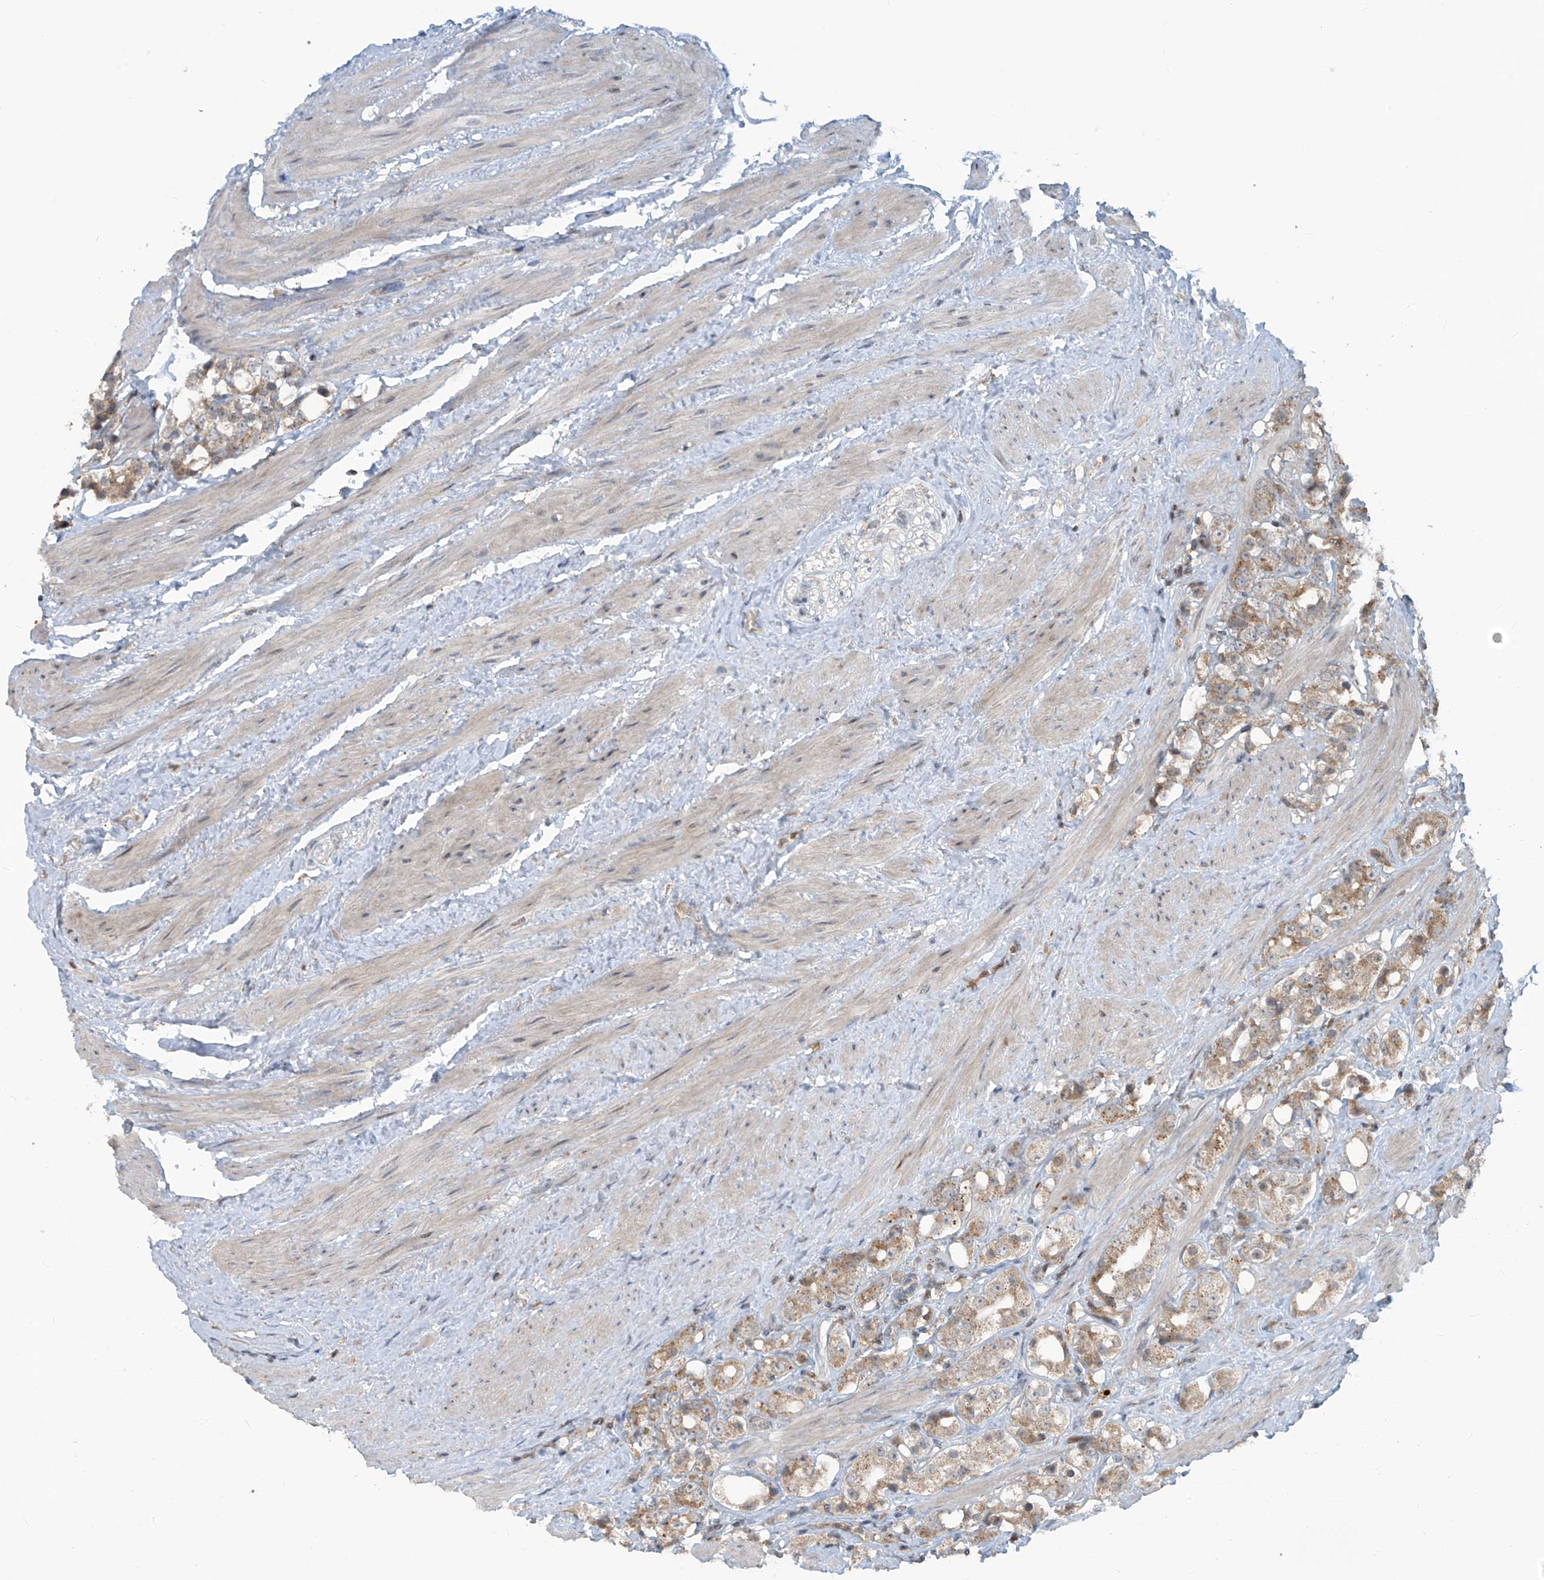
{"staining": {"intensity": "moderate", "quantity": ">75%", "location": "cytoplasmic/membranous"}, "tissue": "prostate cancer", "cell_type": "Tumor cells", "image_type": "cancer", "snomed": [{"axis": "morphology", "description": "Adenocarcinoma, NOS"}, {"axis": "topography", "description": "Prostate"}], "caption": "DAB immunohistochemical staining of human prostate cancer reveals moderate cytoplasmic/membranous protein expression in approximately >75% of tumor cells.", "gene": "PARVG", "patient": {"sex": "male", "age": 79}}